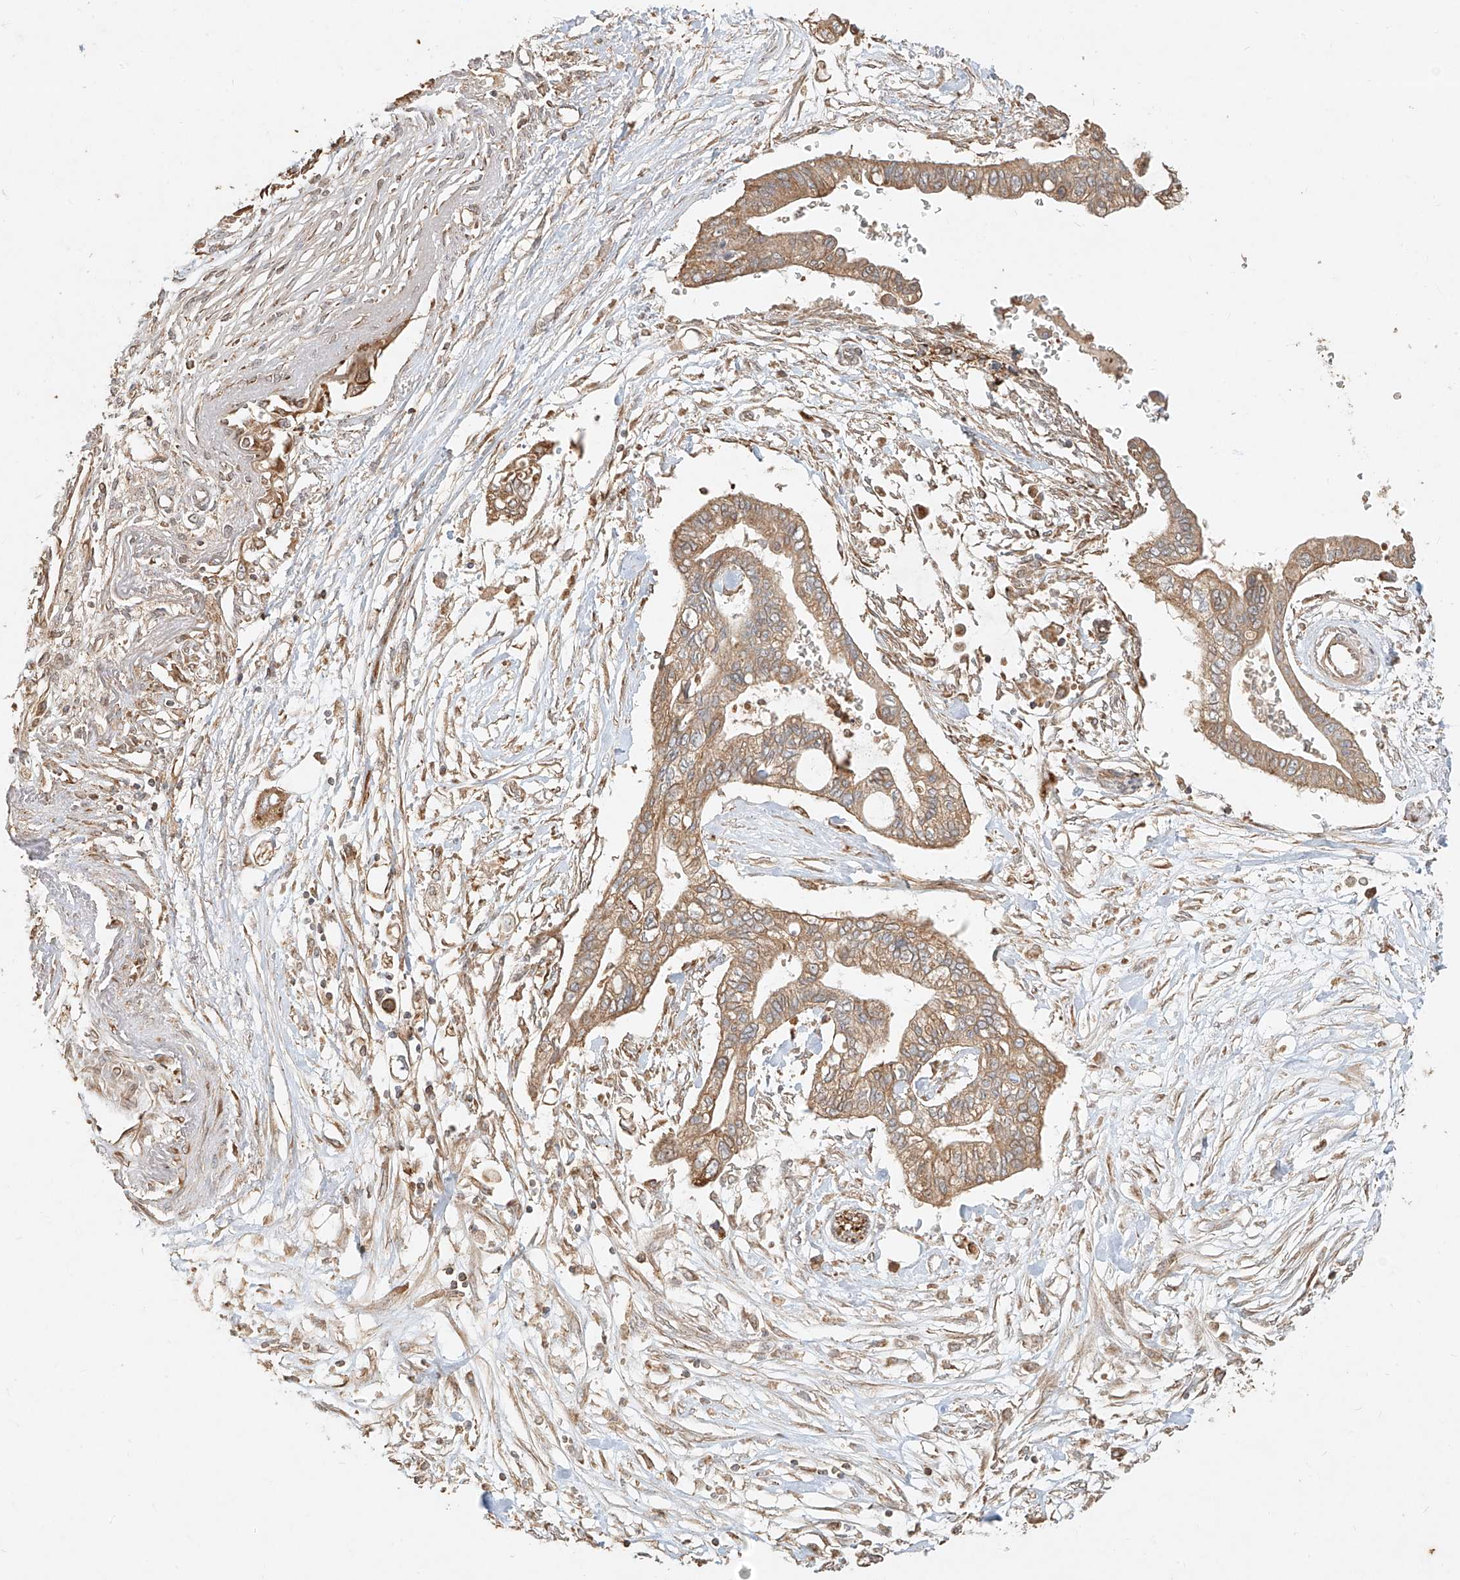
{"staining": {"intensity": "moderate", "quantity": ">75%", "location": "cytoplasmic/membranous"}, "tissue": "pancreatic cancer", "cell_type": "Tumor cells", "image_type": "cancer", "snomed": [{"axis": "morphology", "description": "Adenocarcinoma, NOS"}, {"axis": "topography", "description": "Pancreas"}], "caption": "The histopathology image displays immunohistochemical staining of pancreatic adenocarcinoma. There is moderate cytoplasmic/membranous staining is appreciated in approximately >75% of tumor cells.", "gene": "EFNB1", "patient": {"sex": "female", "age": 77}}